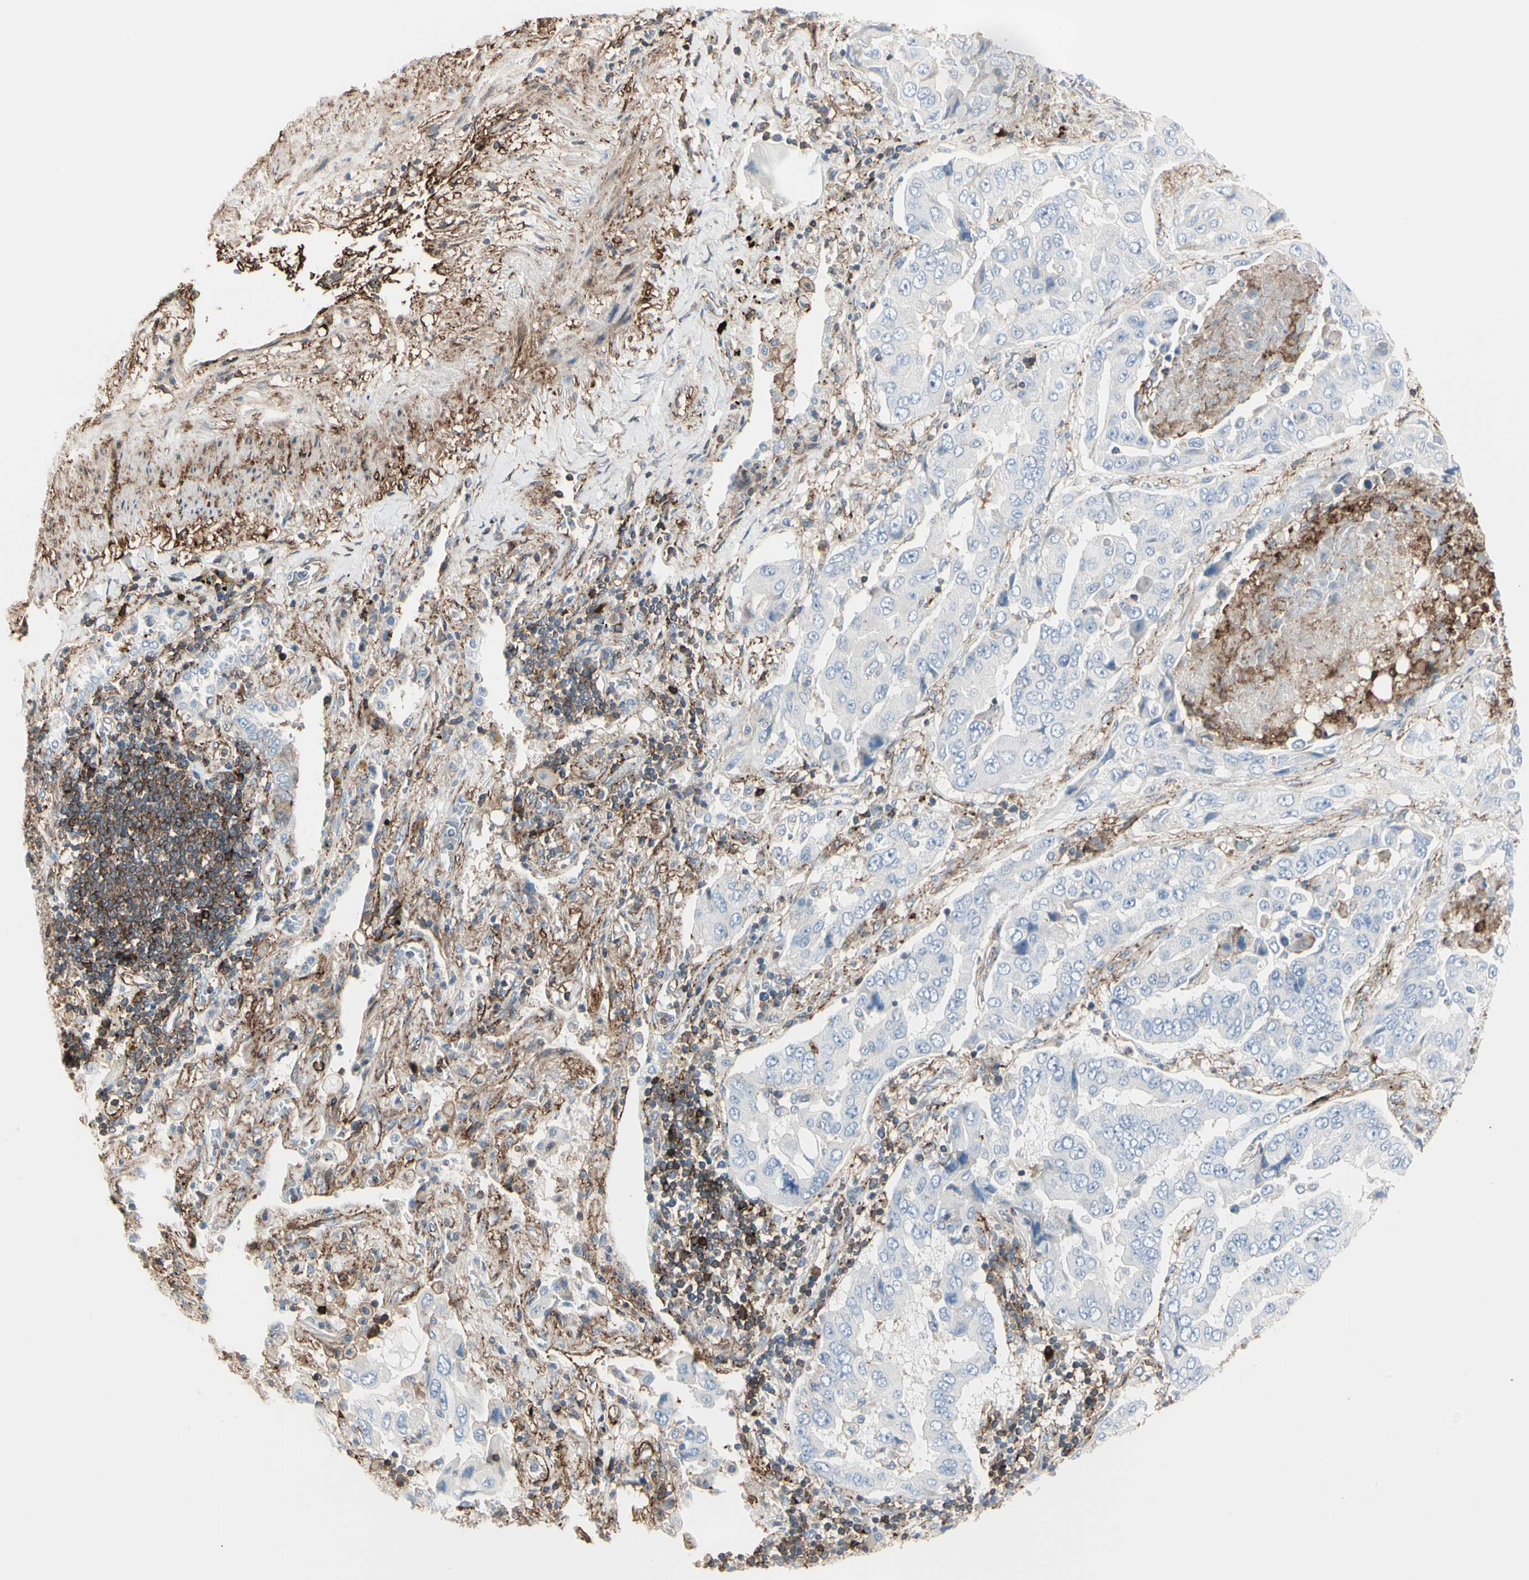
{"staining": {"intensity": "weak", "quantity": "<25%", "location": "cytoplasmic/membranous"}, "tissue": "lung cancer", "cell_type": "Tumor cells", "image_type": "cancer", "snomed": [{"axis": "morphology", "description": "Adenocarcinoma, NOS"}, {"axis": "topography", "description": "Lung"}], "caption": "The immunohistochemistry photomicrograph has no significant expression in tumor cells of lung adenocarcinoma tissue.", "gene": "CLEC2B", "patient": {"sex": "female", "age": 65}}